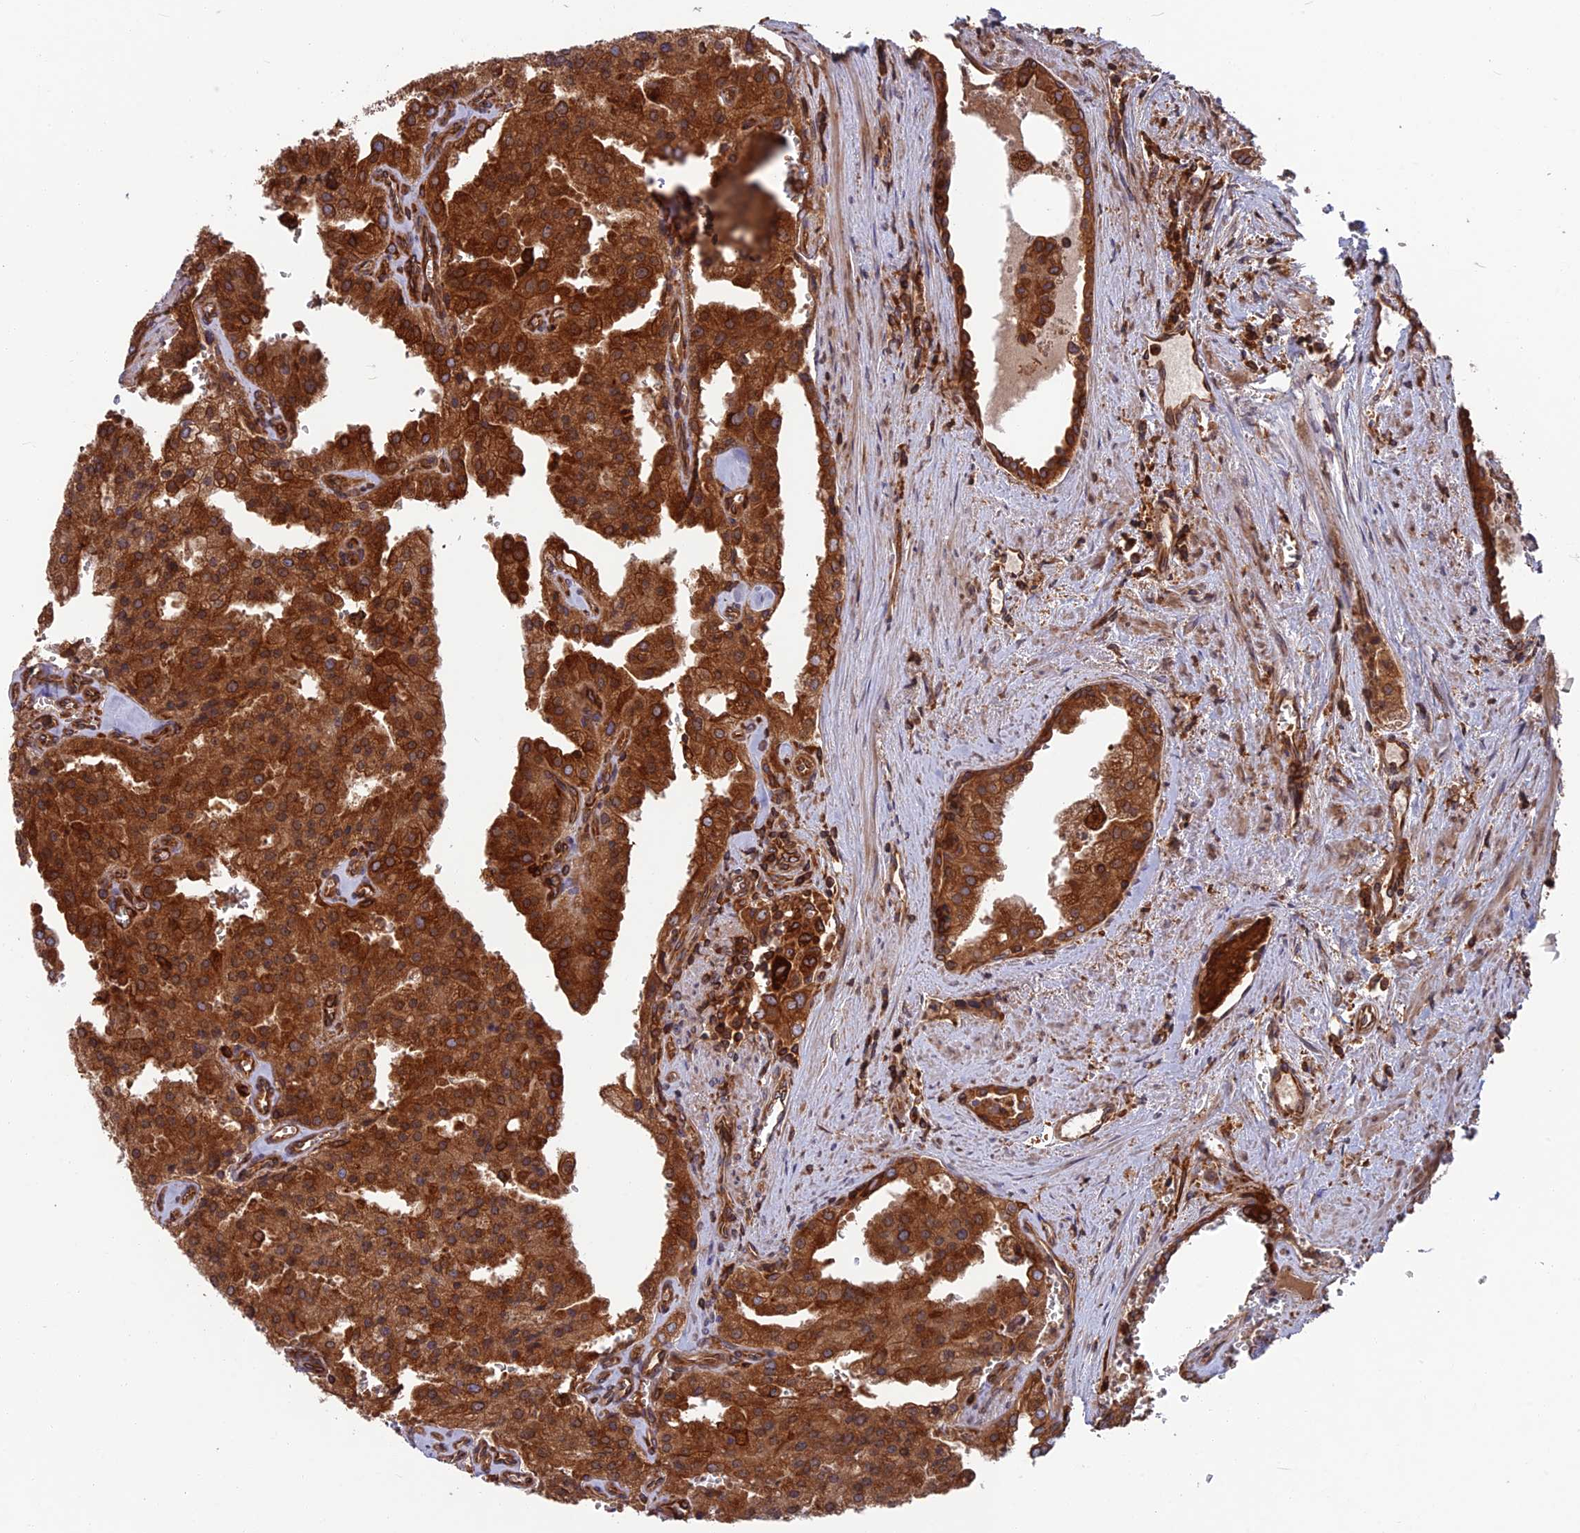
{"staining": {"intensity": "strong", "quantity": ">75%", "location": "cytoplasmic/membranous"}, "tissue": "prostate cancer", "cell_type": "Tumor cells", "image_type": "cancer", "snomed": [{"axis": "morphology", "description": "Adenocarcinoma, High grade"}, {"axis": "topography", "description": "Prostate"}], "caption": "IHC photomicrograph of neoplastic tissue: high-grade adenocarcinoma (prostate) stained using IHC demonstrates high levels of strong protein expression localized specifically in the cytoplasmic/membranous of tumor cells, appearing as a cytoplasmic/membranous brown color.", "gene": "WDR1", "patient": {"sex": "male", "age": 68}}